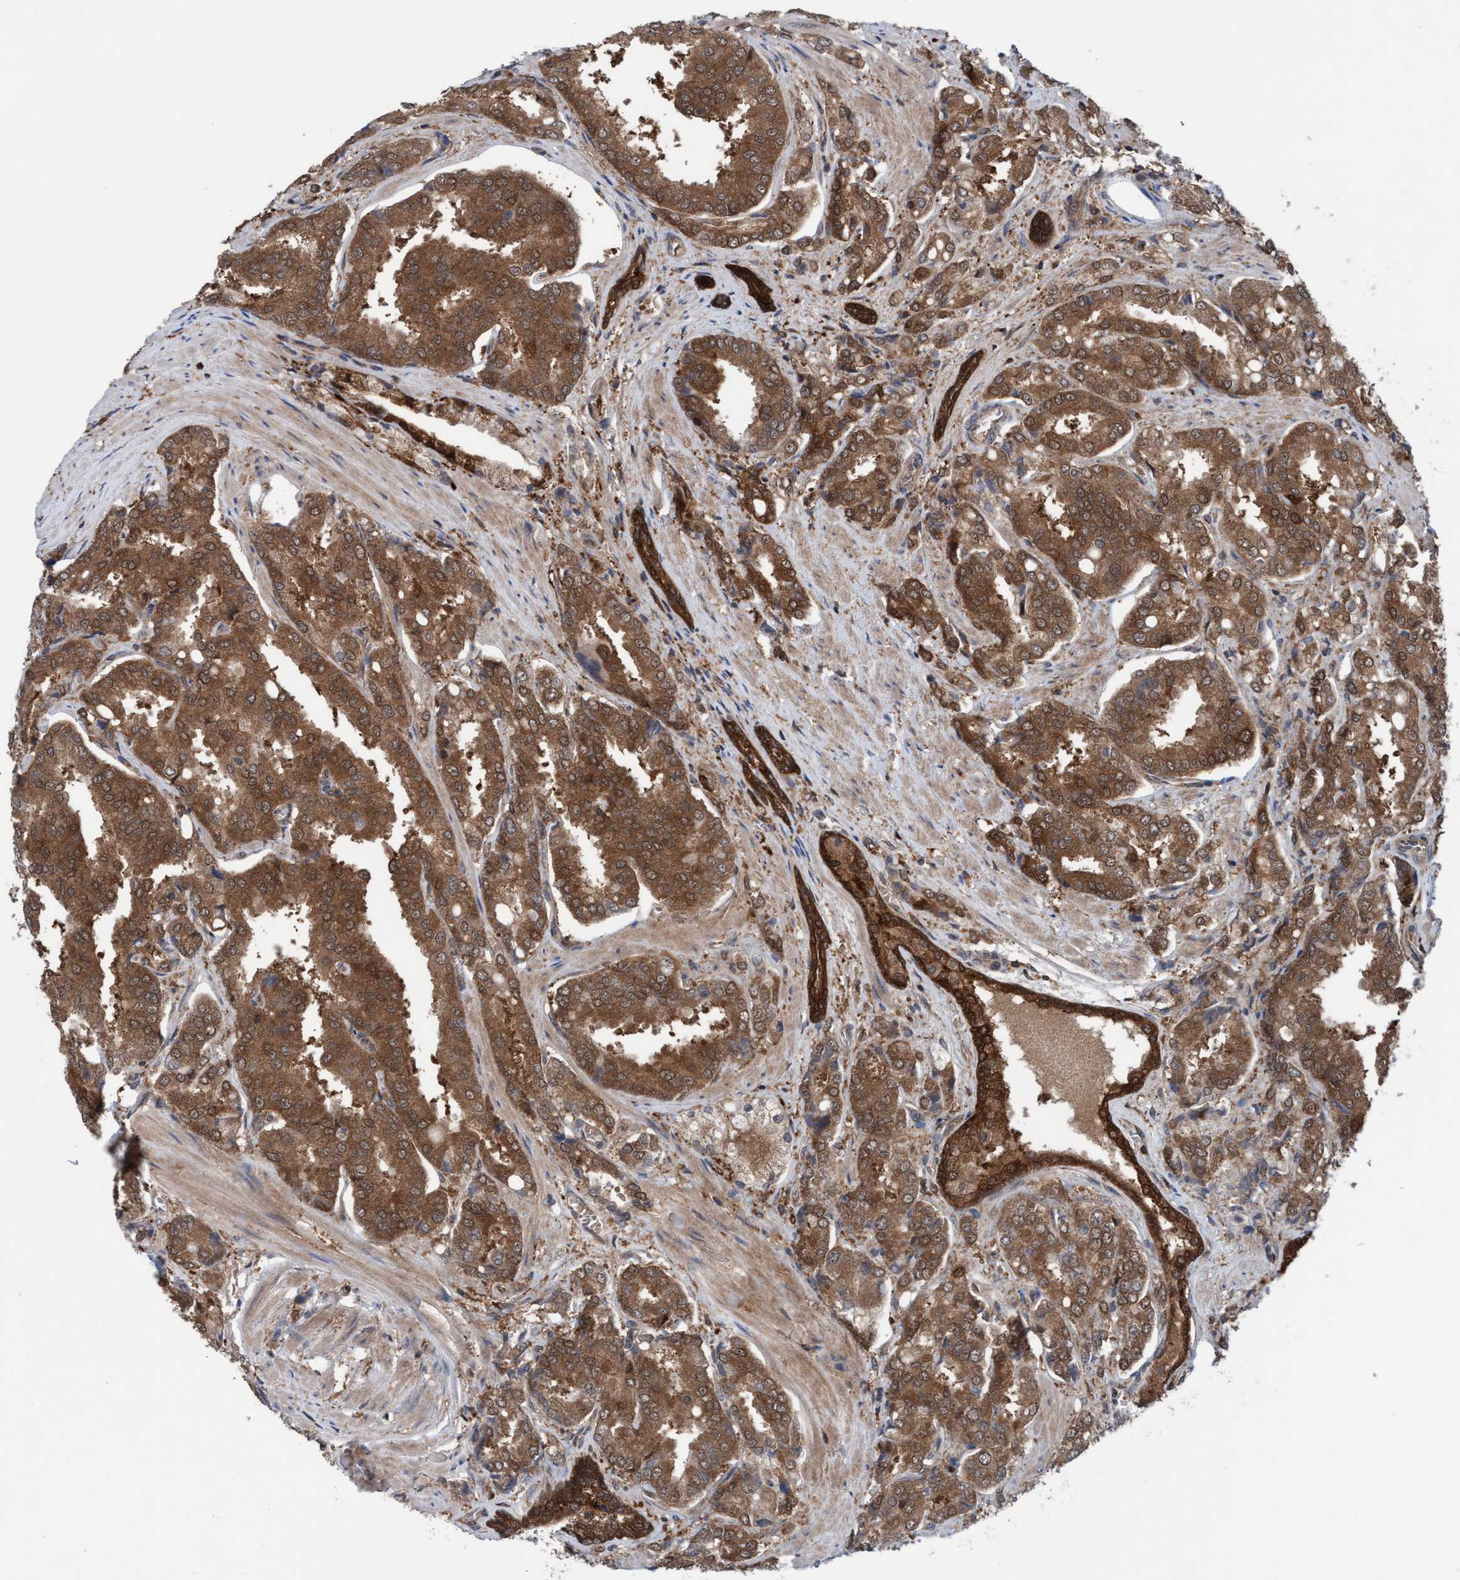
{"staining": {"intensity": "moderate", "quantity": ">75%", "location": "cytoplasmic/membranous"}, "tissue": "prostate cancer", "cell_type": "Tumor cells", "image_type": "cancer", "snomed": [{"axis": "morphology", "description": "Adenocarcinoma, High grade"}, {"axis": "topography", "description": "Prostate"}], "caption": "Prostate cancer stained for a protein exhibits moderate cytoplasmic/membranous positivity in tumor cells.", "gene": "GLOD4", "patient": {"sex": "male", "age": 50}}